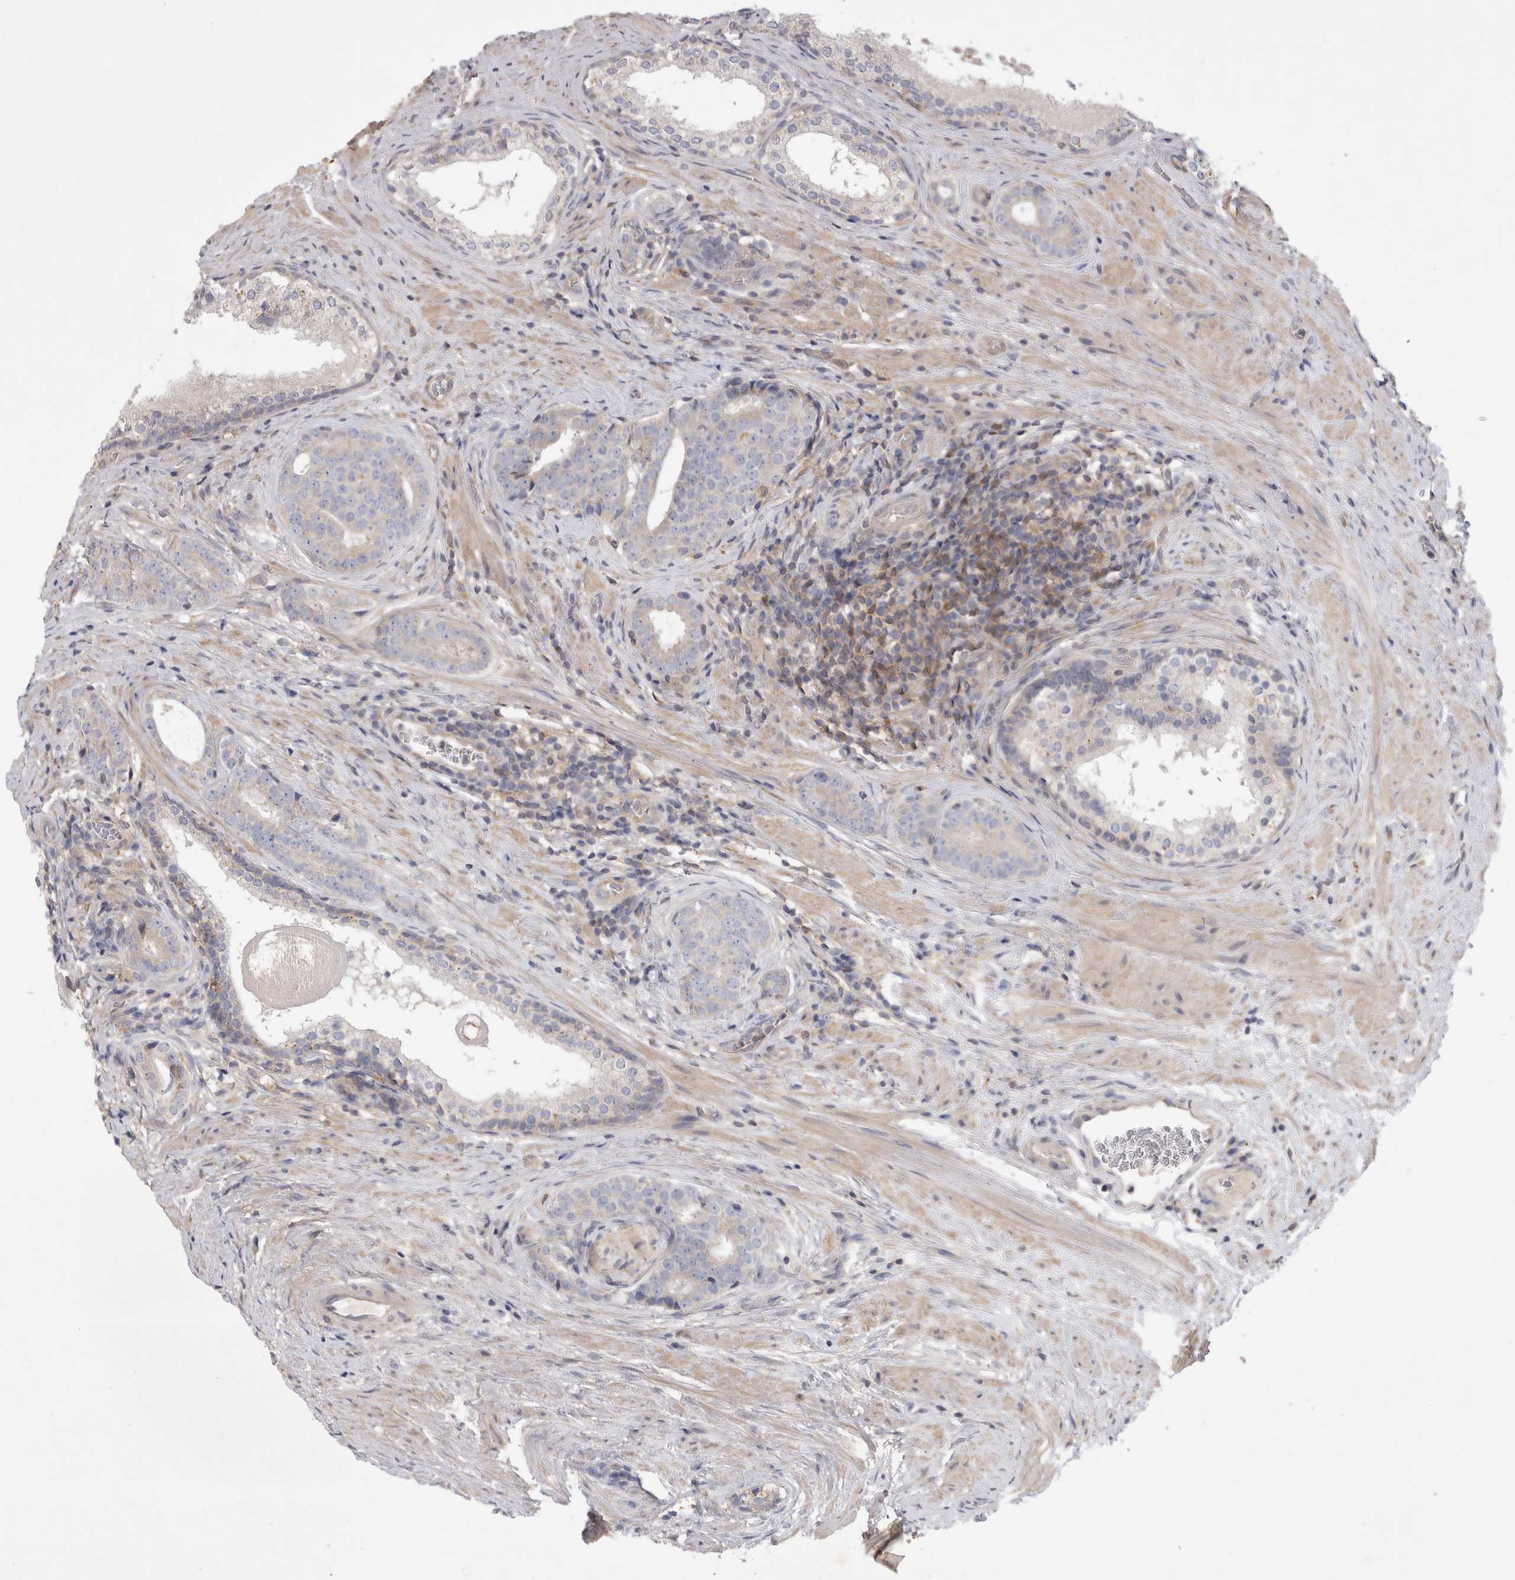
{"staining": {"intensity": "negative", "quantity": "none", "location": "none"}, "tissue": "prostate cancer", "cell_type": "Tumor cells", "image_type": "cancer", "snomed": [{"axis": "morphology", "description": "Adenocarcinoma, High grade"}, {"axis": "topography", "description": "Prostate"}], "caption": "Photomicrograph shows no protein expression in tumor cells of prostate cancer (high-grade adenocarcinoma) tissue.", "gene": "SRD5A3", "patient": {"sex": "male", "age": 56}}